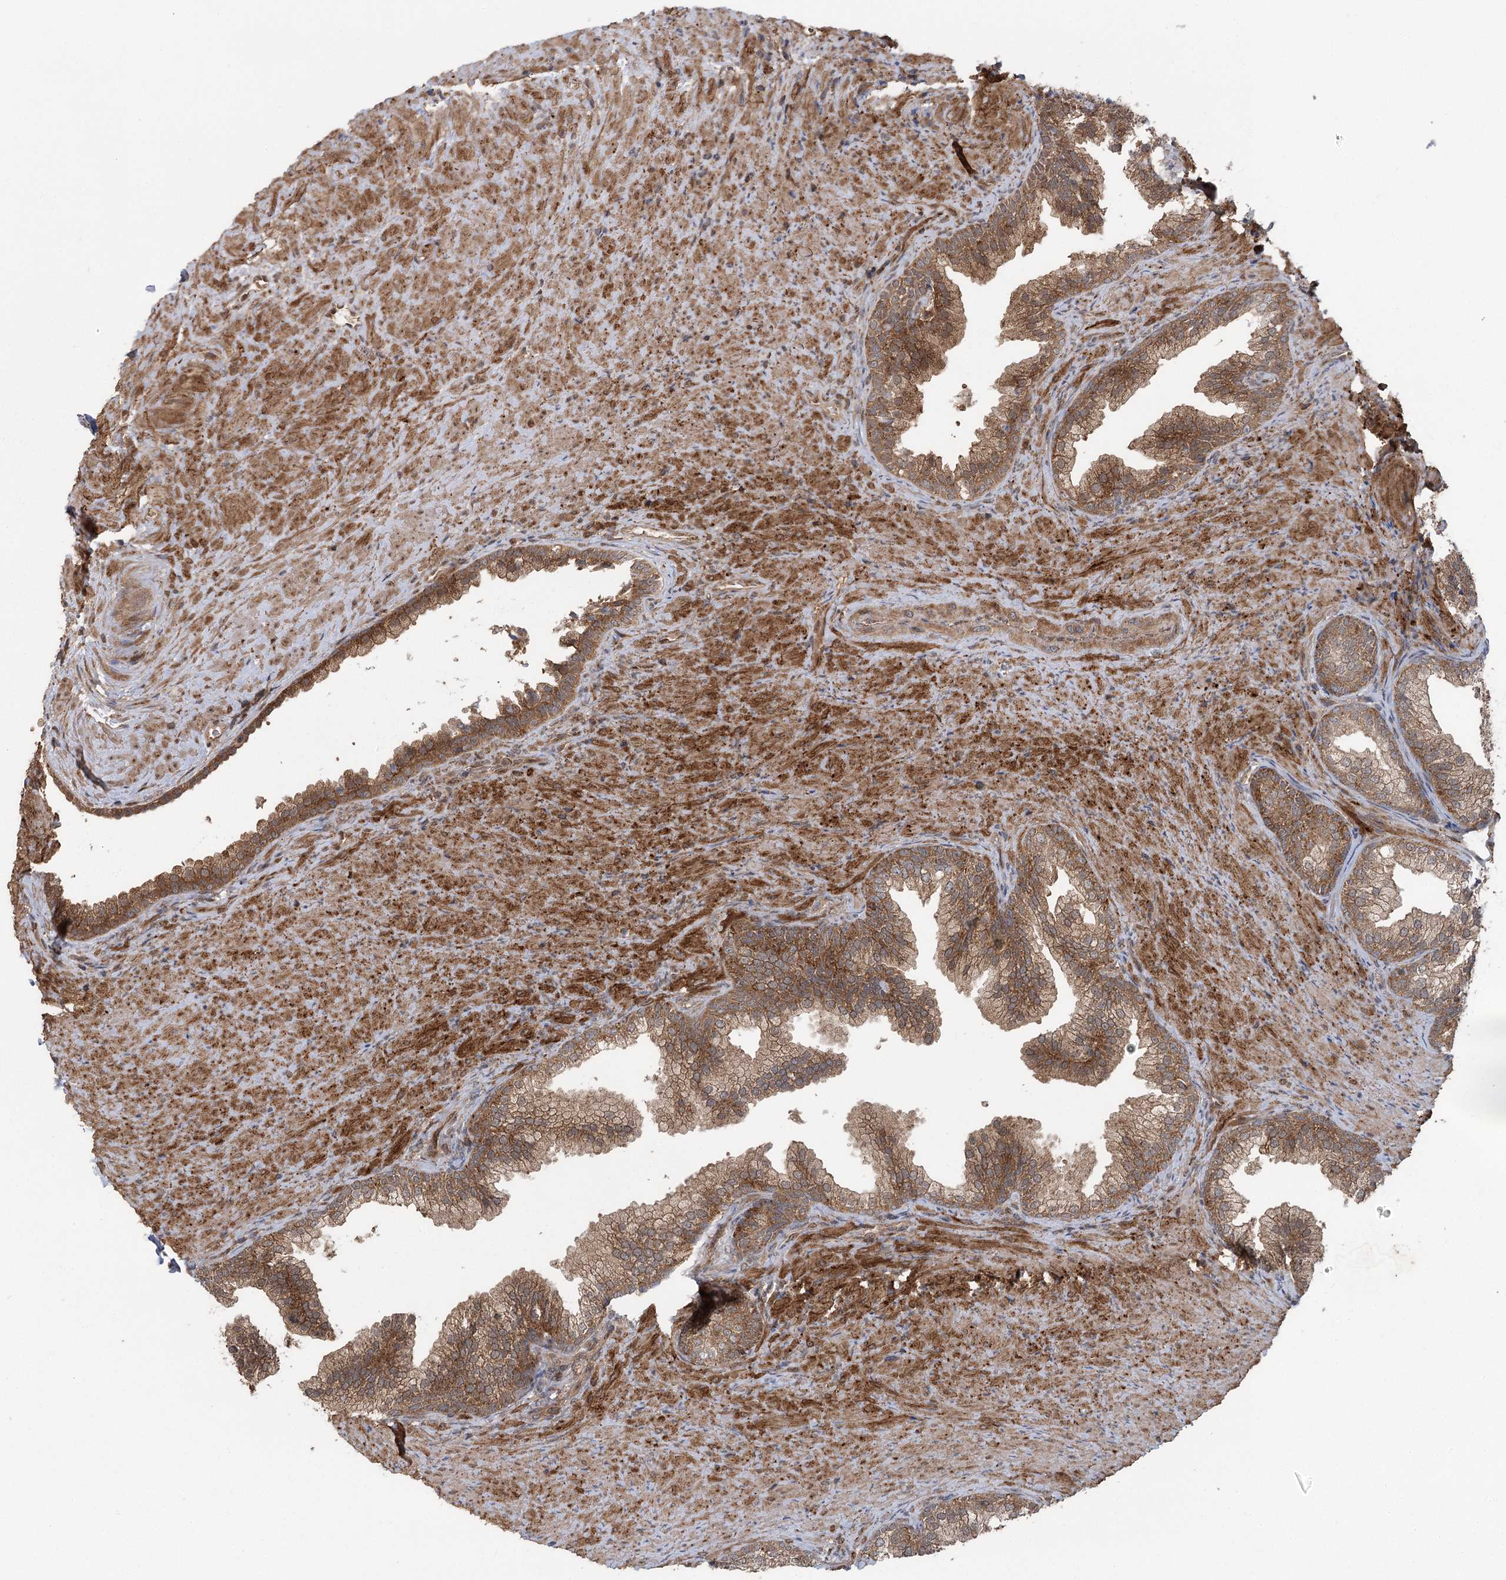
{"staining": {"intensity": "moderate", "quantity": ">75%", "location": "cytoplasmic/membranous"}, "tissue": "prostate", "cell_type": "Glandular cells", "image_type": "normal", "snomed": [{"axis": "morphology", "description": "Normal tissue, NOS"}, {"axis": "topography", "description": "Prostate"}], "caption": "Immunohistochemistry micrograph of normal prostate: prostate stained using immunohistochemistry displays medium levels of moderate protein expression localized specifically in the cytoplasmic/membranous of glandular cells, appearing as a cytoplasmic/membranous brown color.", "gene": "C12orf4", "patient": {"sex": "male", "age": 76}}